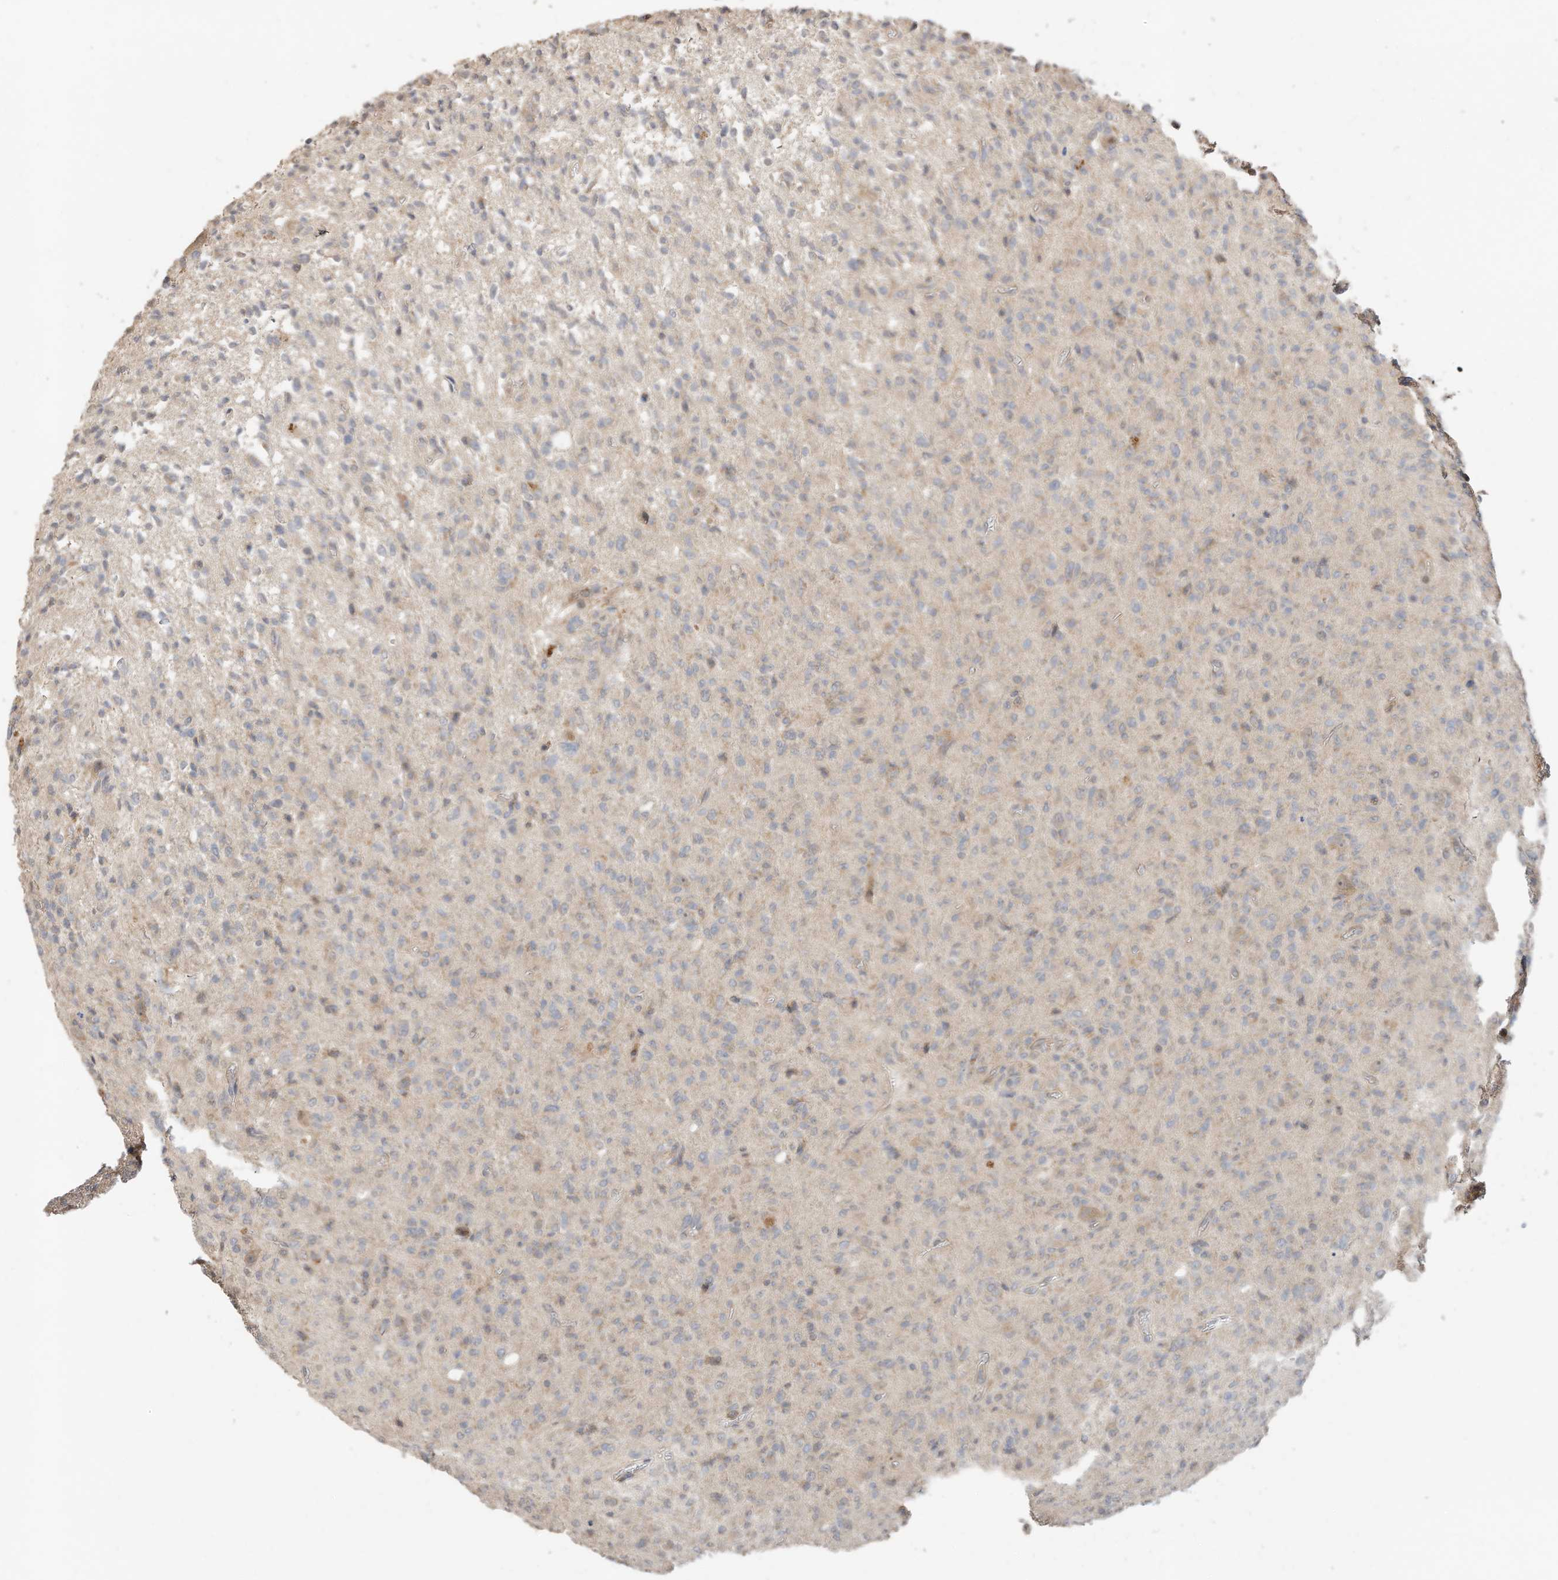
{"staining": {"intensity": "negative", "quantity": "none", "location": "none"}, "tissue": "glioma", "cell_type": "Tumor cells", "image_type": "cancer", "snomed": [{"axis": "morphology", "description": "Glioma, malignant, High grade"}, {"axis": "topography", "description": "Brain"}], "caption": "DAB immunohistochemical staining of human glioma demonstrates no significant staining in tumor cells.", "gene": "CAGE1", "patient": {"sex": "female", "age": 57}}